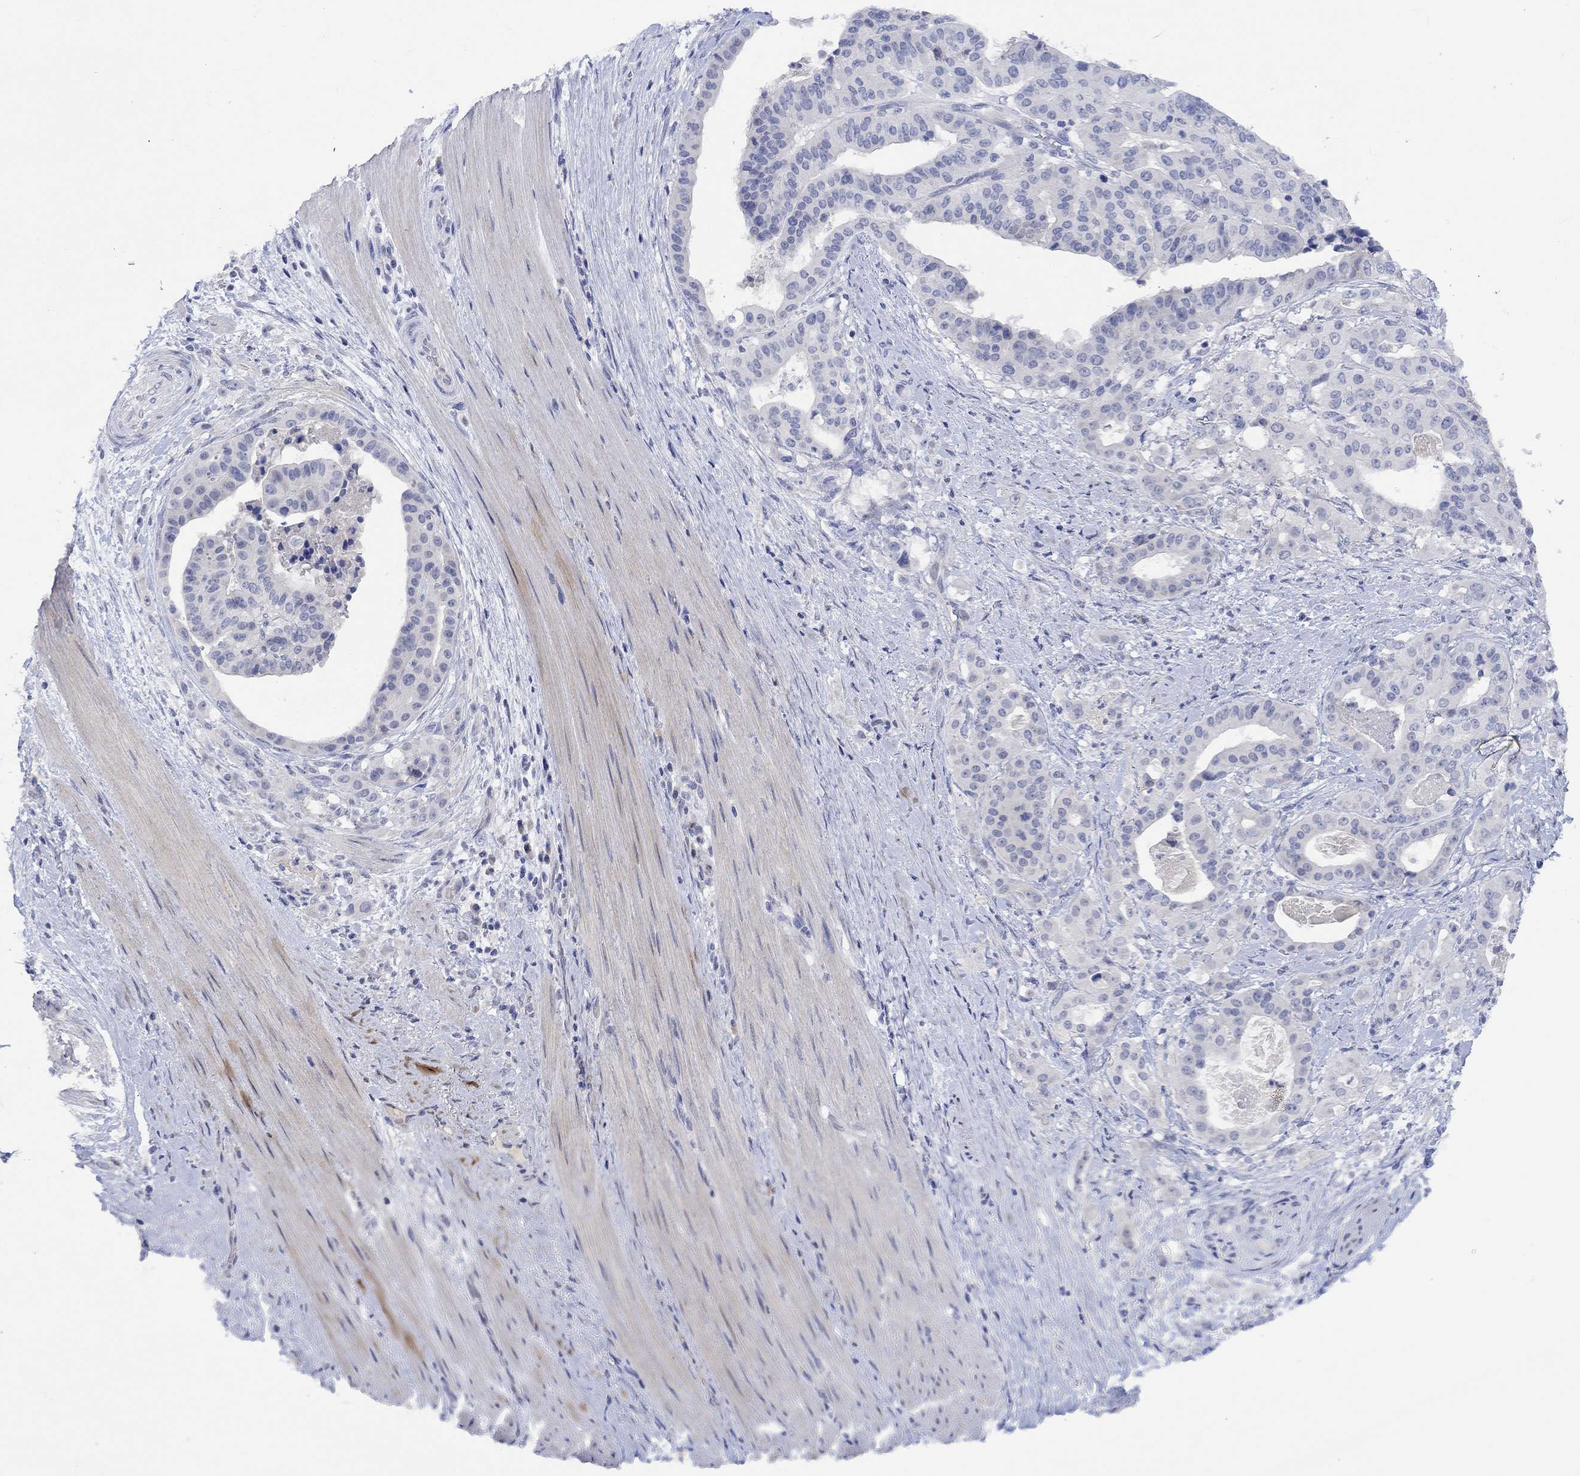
{"staining": {"intensity": "weak", "quantity": "<25%", "location": "cytoplasmic/membranous"}, "tissue": "stomach cancer", "cell_type": "Tumor cells", "image_type": "cancer", "snomed": [{"axis": "morphology", "description": "Adenocarcinoma, NOS"}, {"axis": "topography", "description": "Stomach"}], "caption": "Immunohistochemistry micrograph of neoplastic tissue: adenocarcinoma (stomach) stained with DAB exhibits no significant protein positivity in tumor cells.", "gene": "DLK1", "patient": {"sex": "male", "age": 48}}